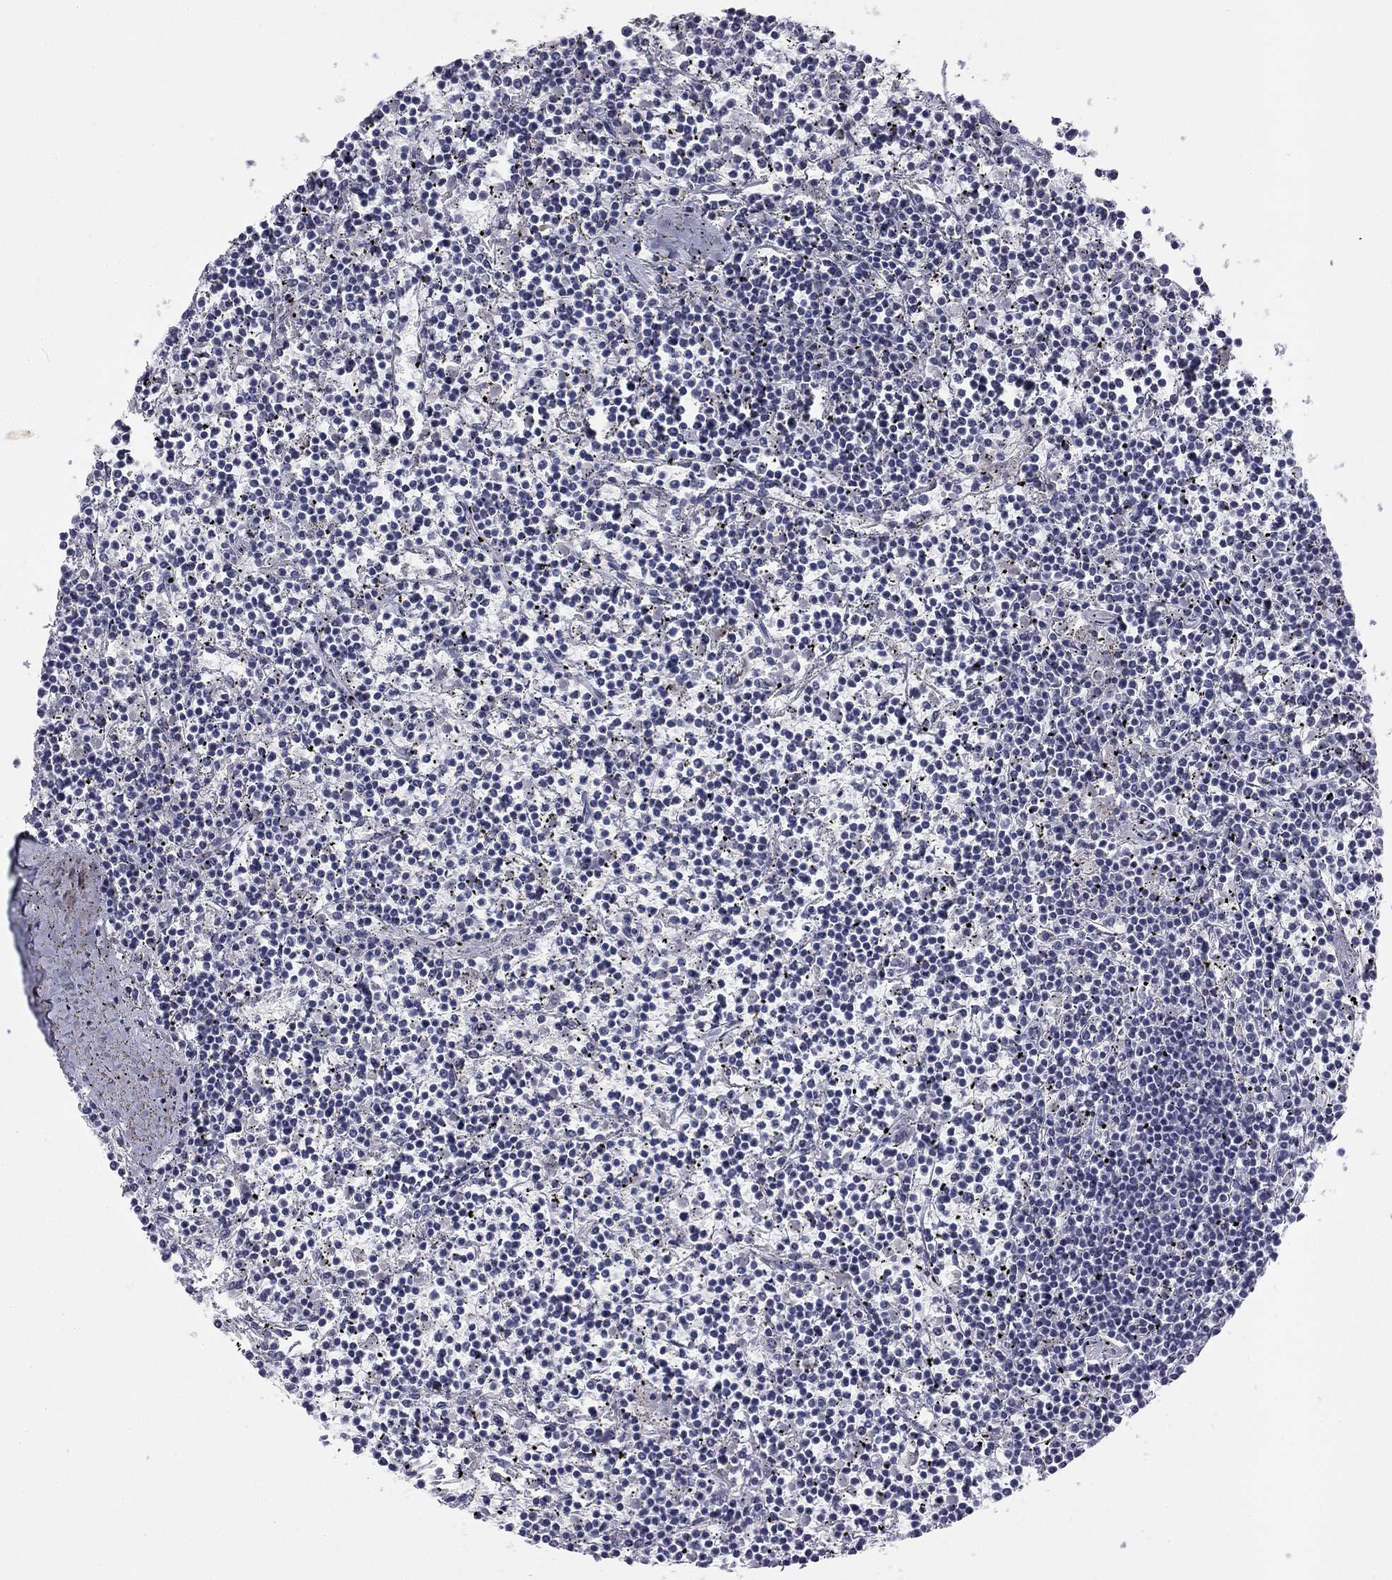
{"staining": {"intensity": "negative", "quantity": "none", "location": "none"}, "tissue": "lymphoma", "cell_type": "Tumor cells", "image_type": "cancer", "snomed": [{"axis": "morphology", "description": "Malignant lymphoma, non-Hodgkin's type, Low grade"}, {"axis": "topography", "description": "Spleen"}], "caption": "Micrograph shows no significant protein expression in tumor cells of malignant lymphoma, non-Hodgkin's type (low-grade). Nuclei are stained in blue.", "gene": "TFAP2B", "patient": {"sex": "female", "age": 19}}